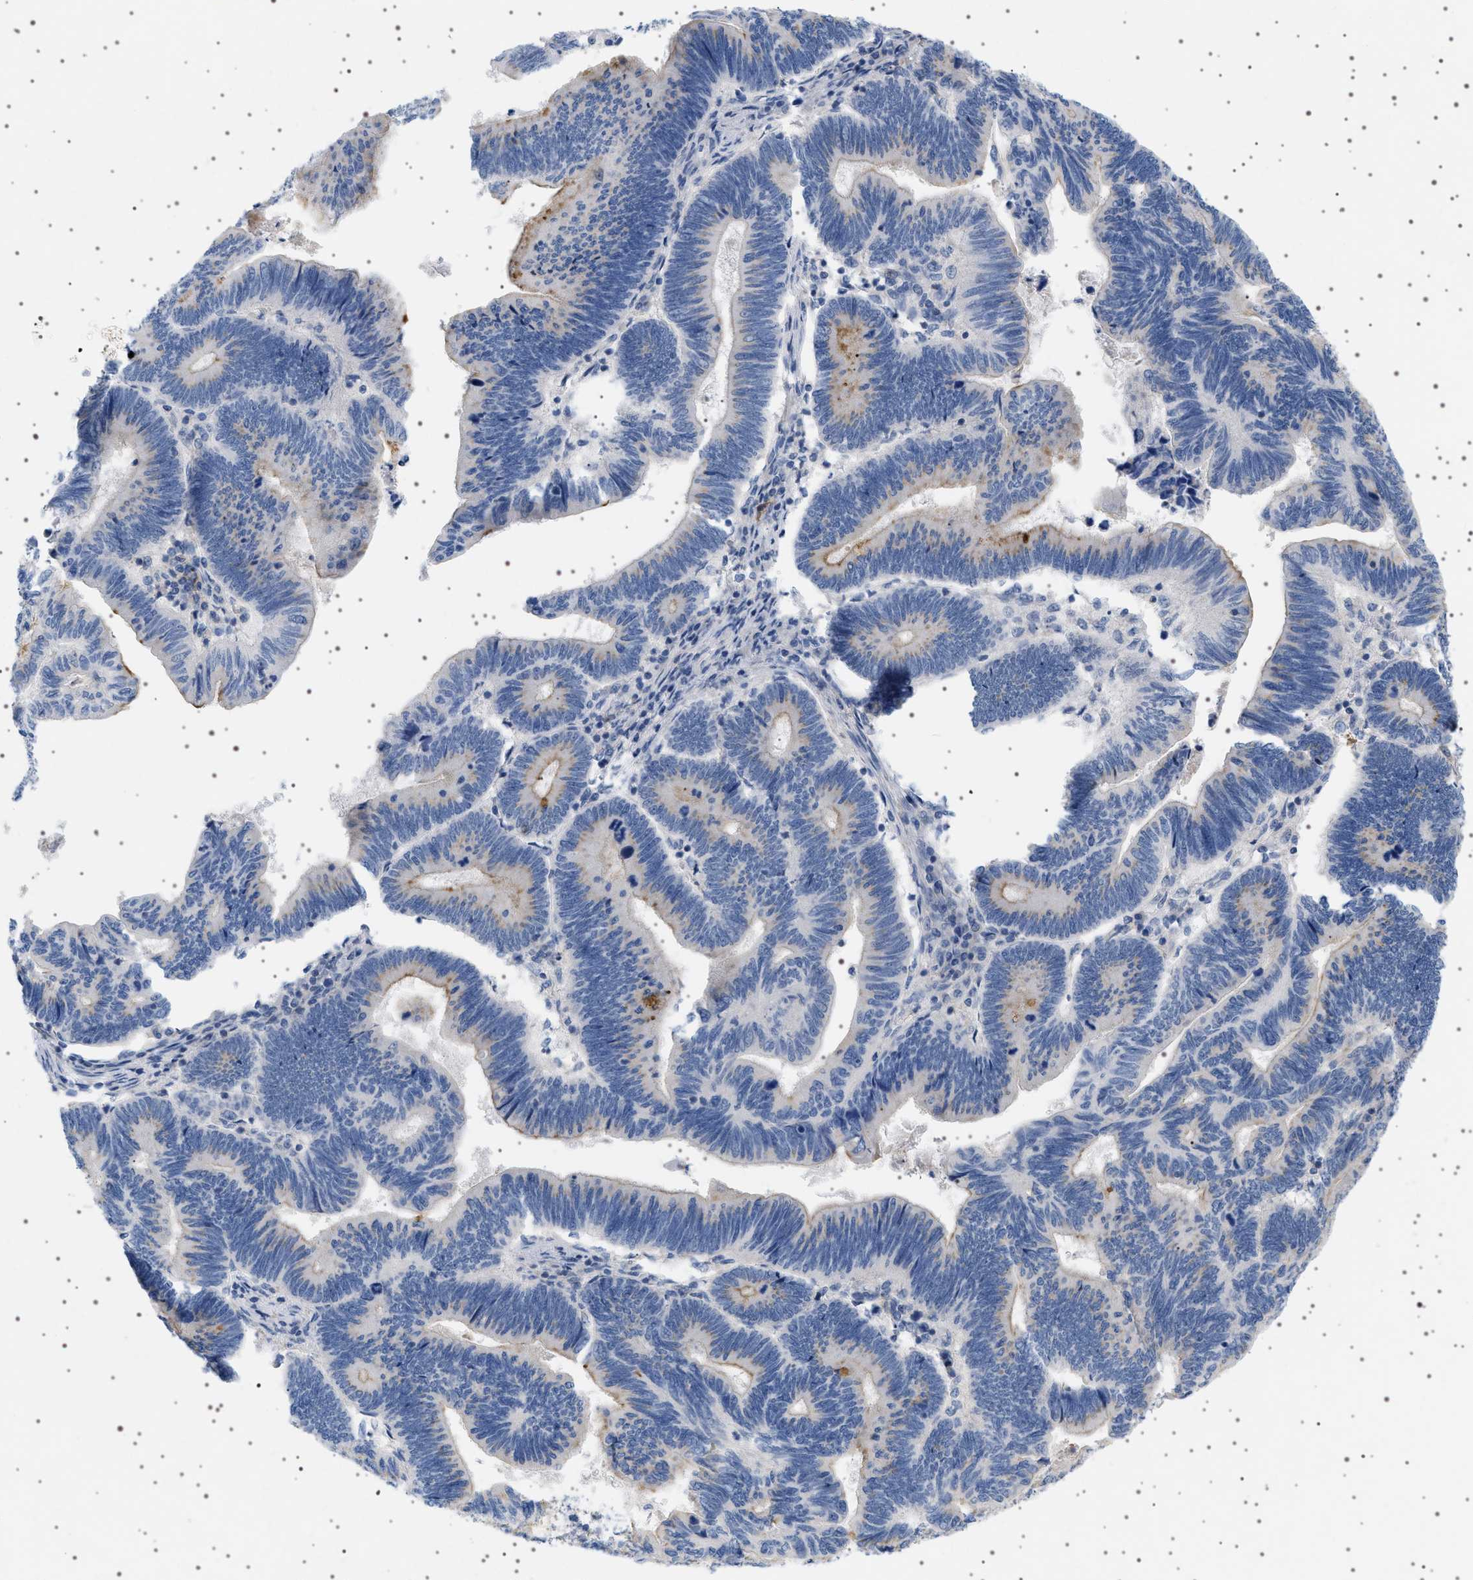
{"staining": {"intensity": "moderate", "quantity": "<25%", "location": "cytoplasmic/membranous"}, "tissue": "pancreatic cancer", "cell_type": "Tumor cells", "image_type": "cancer", "snomed": [{"axis": "morphology", "description": "Adenocarcinoma, NOS"}, {"axis": "topography", "description": "Pancreas"}], "caption": "The photomicrograph shows immunohistochemical staining of adenocarcinoma (pancreatic). There is moderate cytoplasmic/membranous expression is identified in about <25% of tumor cells.", "gene": "ADCY10", "patient": {"sex": "female", "age": 70}}